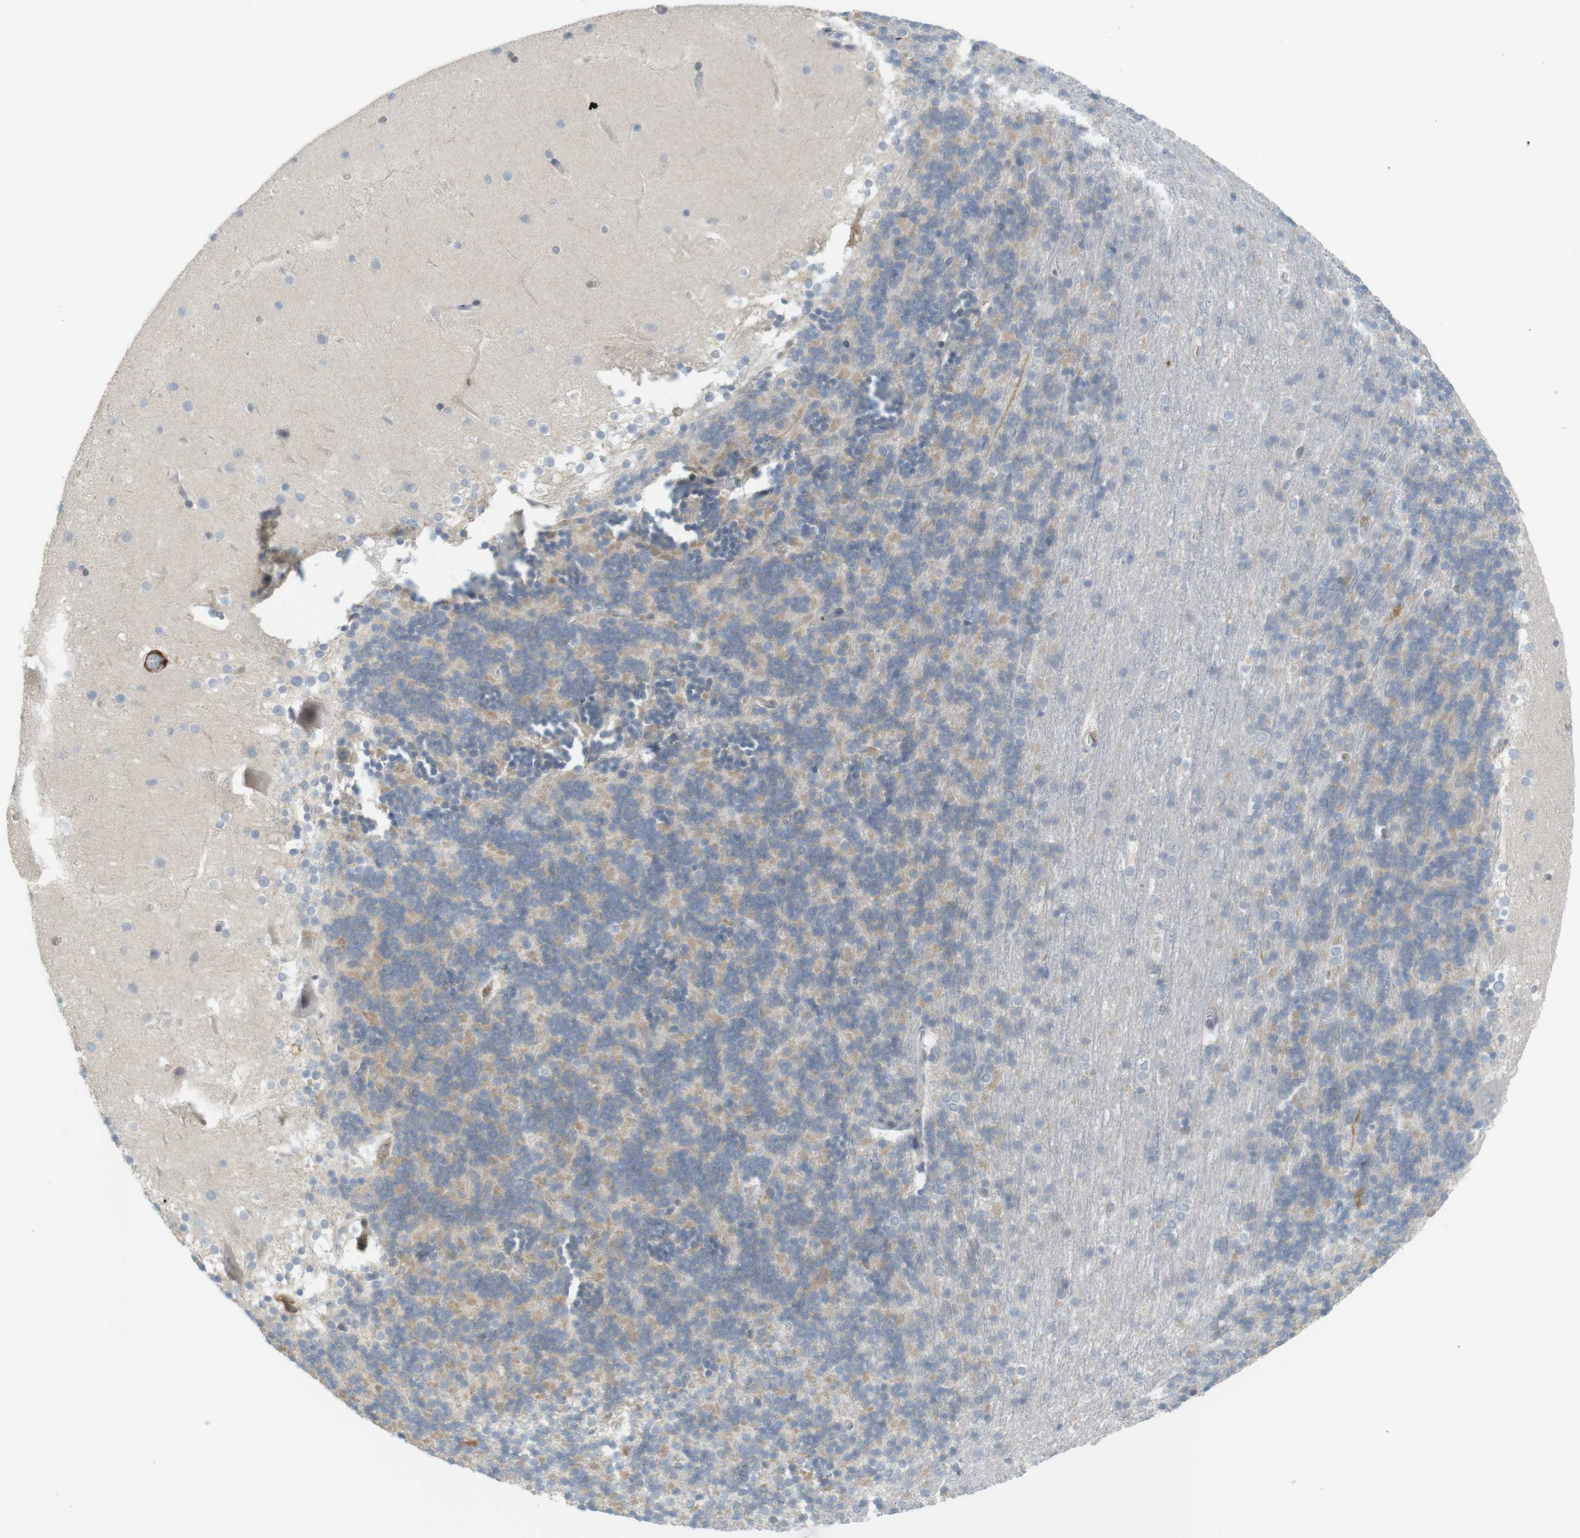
{"staining": {"intensity": "moderate", "quantity": "<25%", "location": "cytoplasmic/membranous"}, "tissue": "cerebellum", "cell_type": "Cells in granular layer", "image_type": "normal", "snomed": [{"axis": "morphology", "description": "Normal tissue, NOS"}, {"axis": "topography", "description": "Cerebellum"}], "caption": "A brown stain shows moderate cytoplasmic/membranous expression of a protein in cells in granular layer of normal human cerebellum.", "gene": "PDE3A", "patient": {"sex": "female", "age": 19}}